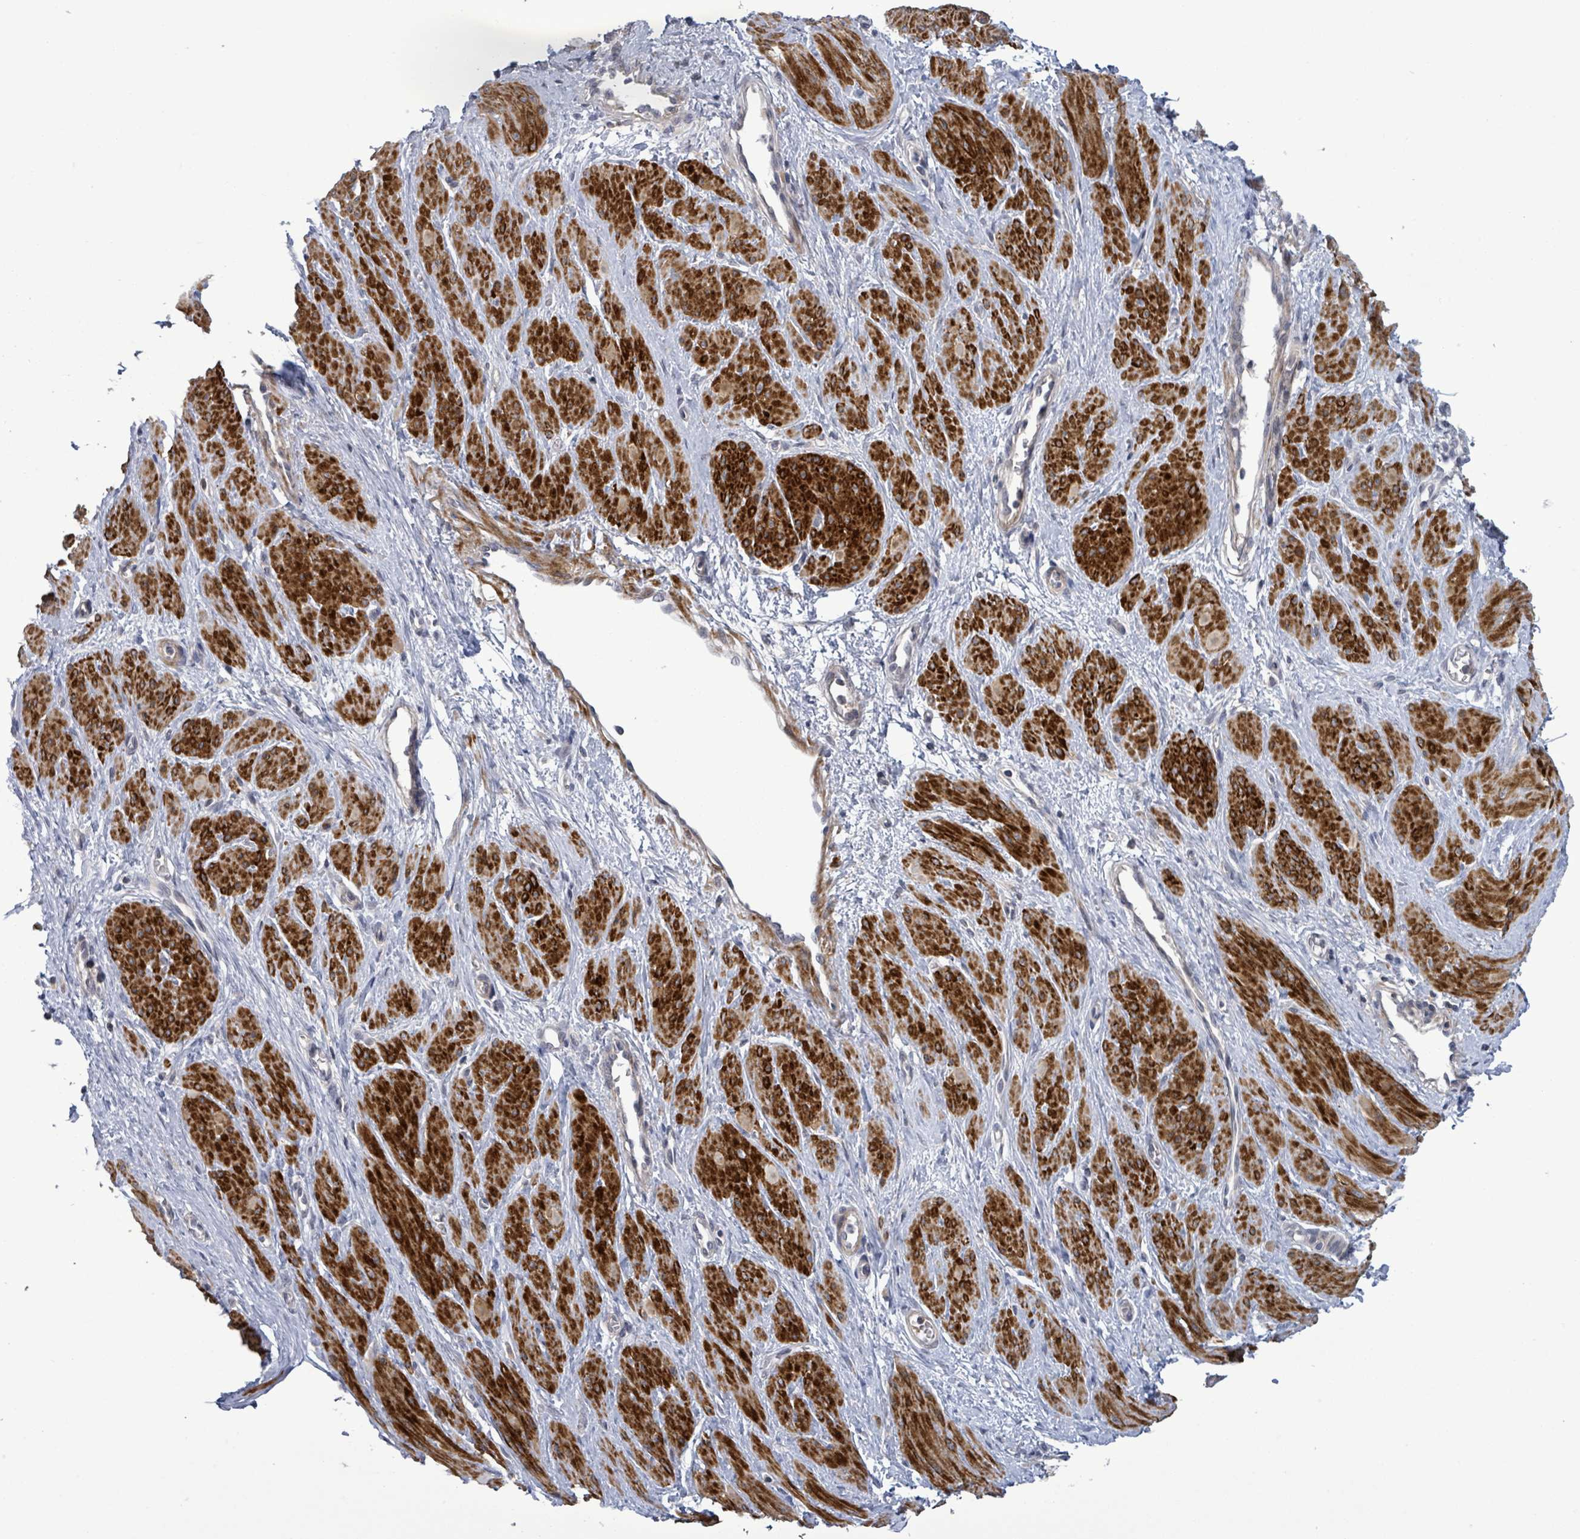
{"staining": {"intensity": "strong", "quantity": ">75%", "location": "cytoplasmic/membranous"}, "tissue": "smooth muscle", "cell_type": "Smooth muscle cells", "image_type": "normal", "snomed": [{"axis": "morphology", "description": "Normal tissue, NOS"}, {"axis": "topography", "description": "Smooth muscle"}, {"axis": "topography", "description": "Uterus"}], "caption": "Smooth muscle stained for a protein (brown) displays strong cytoplasmic/membranous positive expression in approximately >75% of smooth muscle cells.", "gene": "AMMECR1", "patient": {"sex": "female", "age": 39}}